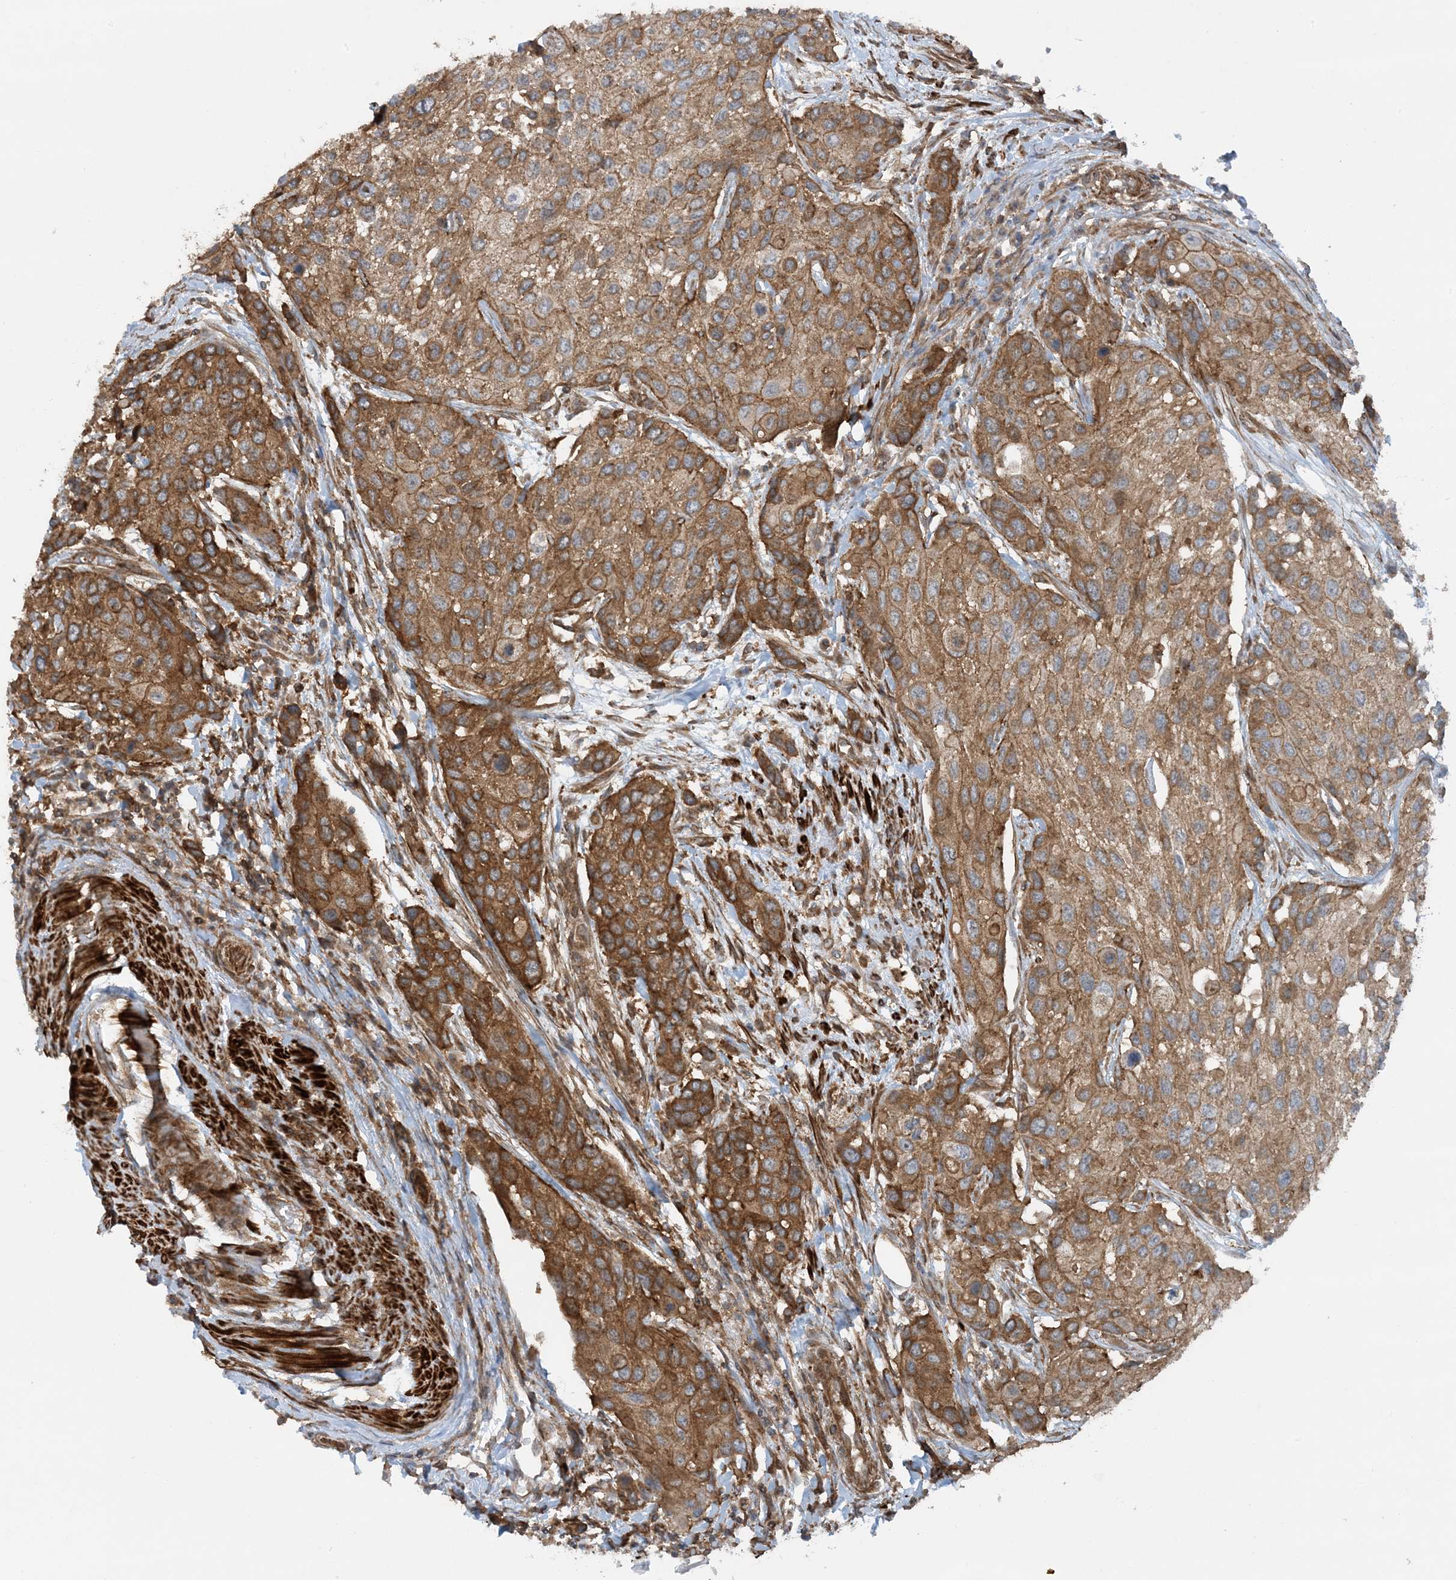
{"staining": {"intensity": "moderate", "quantity": ">75%", "location": "cytoplasmic/membranous"}, "tissue": "urothelial cancer", "cell_type": "Tumor cells", "image_type": "cancer", "snomed": [{"axis": "morphology", "description": "Normal tissue, NOS"}, {"axis": "morphology", "description": "Urothelial carcinoma, High grade"}, {"axis": "topography", "description": "Vascular tissue"}, {"axis": "topography", "description": "Urinary bladder"}], "caption": "Urothelial cancer tissue demonstrates moderate cytoplasmic/membranous staining in approximately >75% of tumor cells", "gene": "STAM2", "patient": {"sex": "female", "age": 56}}